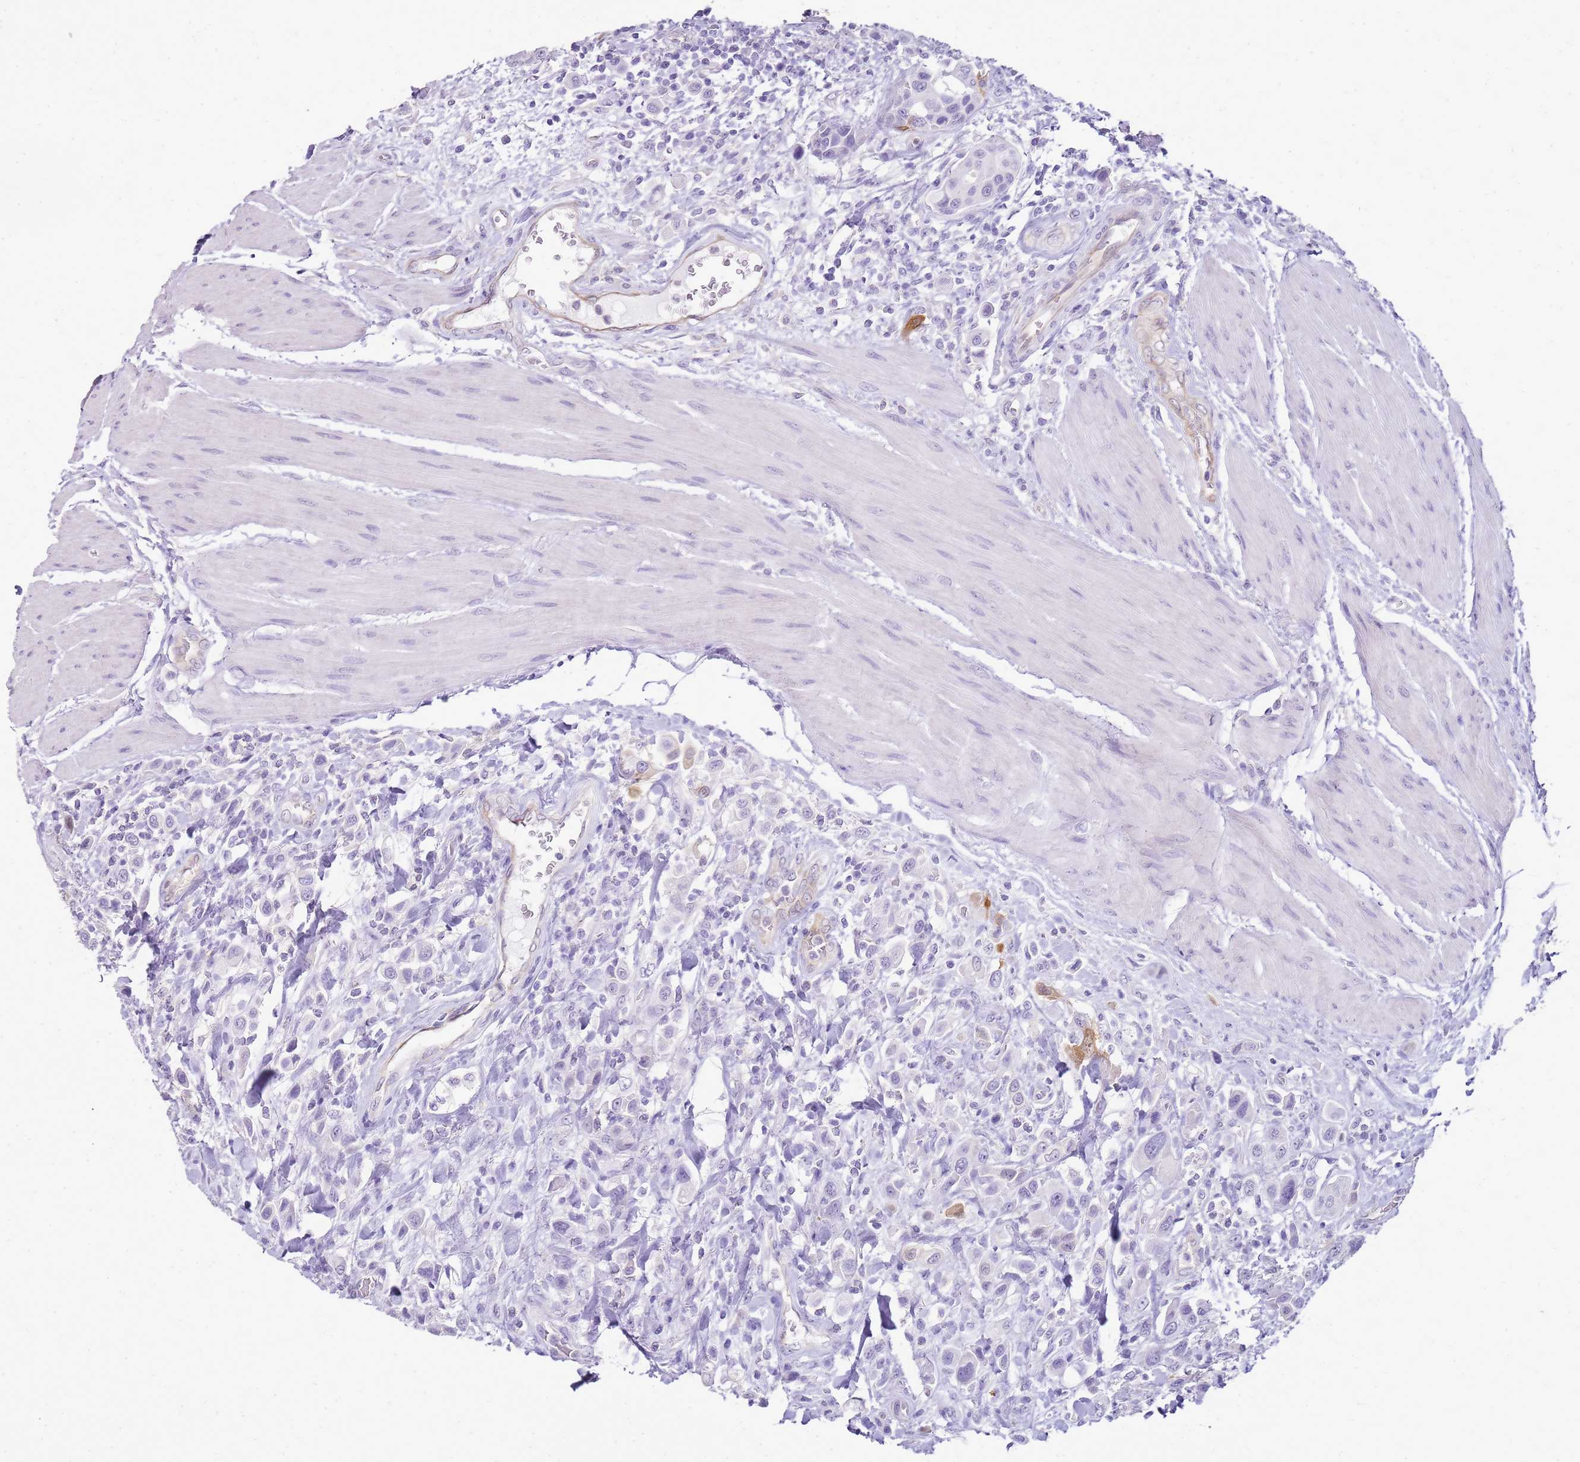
{"staining": {"intensity": "negative", "quantity": "none", "location": "none"}, "tissue": "urothelial cancer", "cell_type": "Tumor cells", "image_type": "cancer", "snomed": [{"axis": "morphology", "description": "Urothelial carcinoma, High grade"}, {"axis": "topography", "description": "Urinary bladder"}], "caption": "High power microscopy histopathology image of an immunohistochemistry image of urothelial cancer, revealing no significant positivity in tumor cells.", "gene": "SULT1E1", "patient": {"sex": "male", "age": 50}}